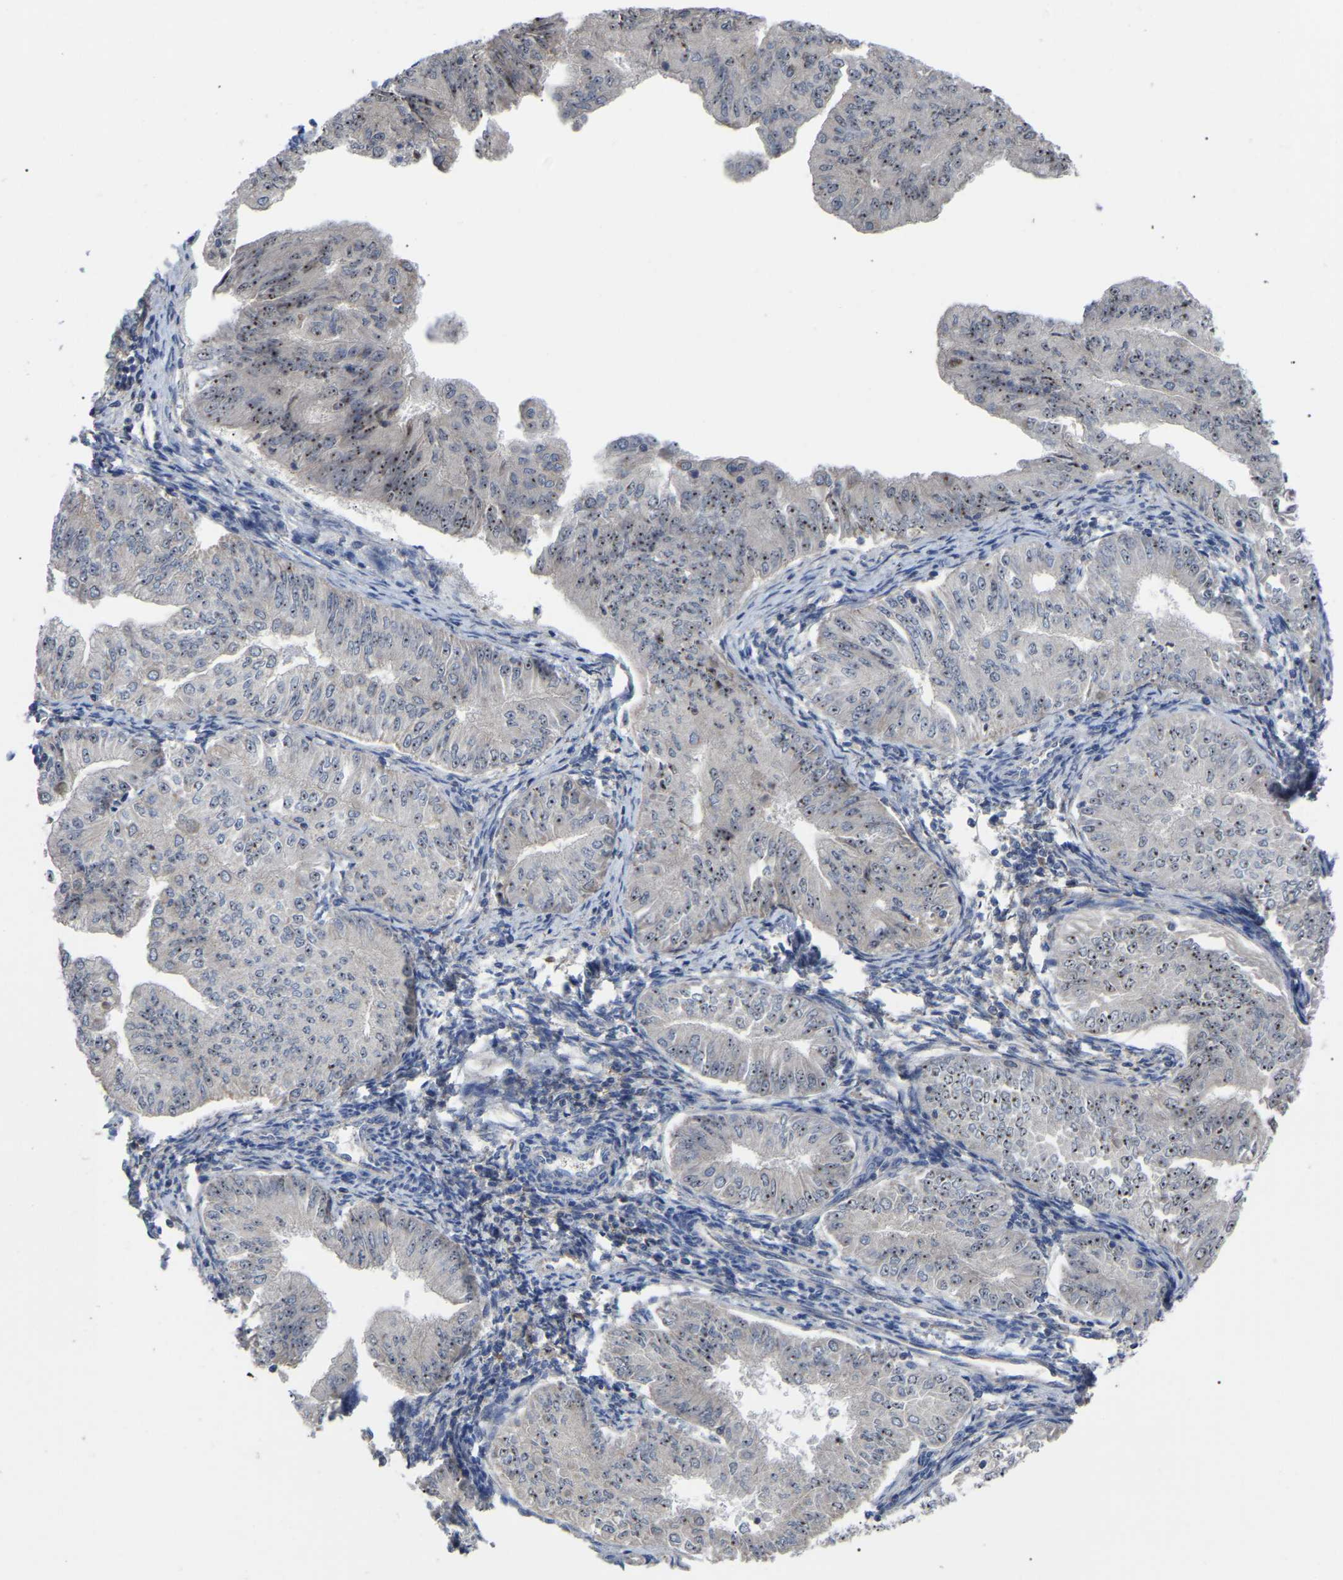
{"staining": {"intensity": "moderate", "quantity": ">75%", "location": "nuclear"}, "tissue": "endometrial cancer", "cell_type": "Tumor cells", "image_type": "cancer", "snomed": [{"axis": "morphology", "description": "Normal tissue, NOS"}, {"axis": "morphology", "description": "Adenocarcinoma, NOS"}, {"axis": "topography", "description": "Endometrium"}], "caption": "Moderate nuclear staining is identified in approximately >75% of tumor cells in endometrial adenocarcinoma. The protein is stained brown, and the nuclei are stained in blue (DAB IHC with brightfield microscopy, high magnification).", "gene": "NOP53", "patient": {"sex": "female", "age": 53}}